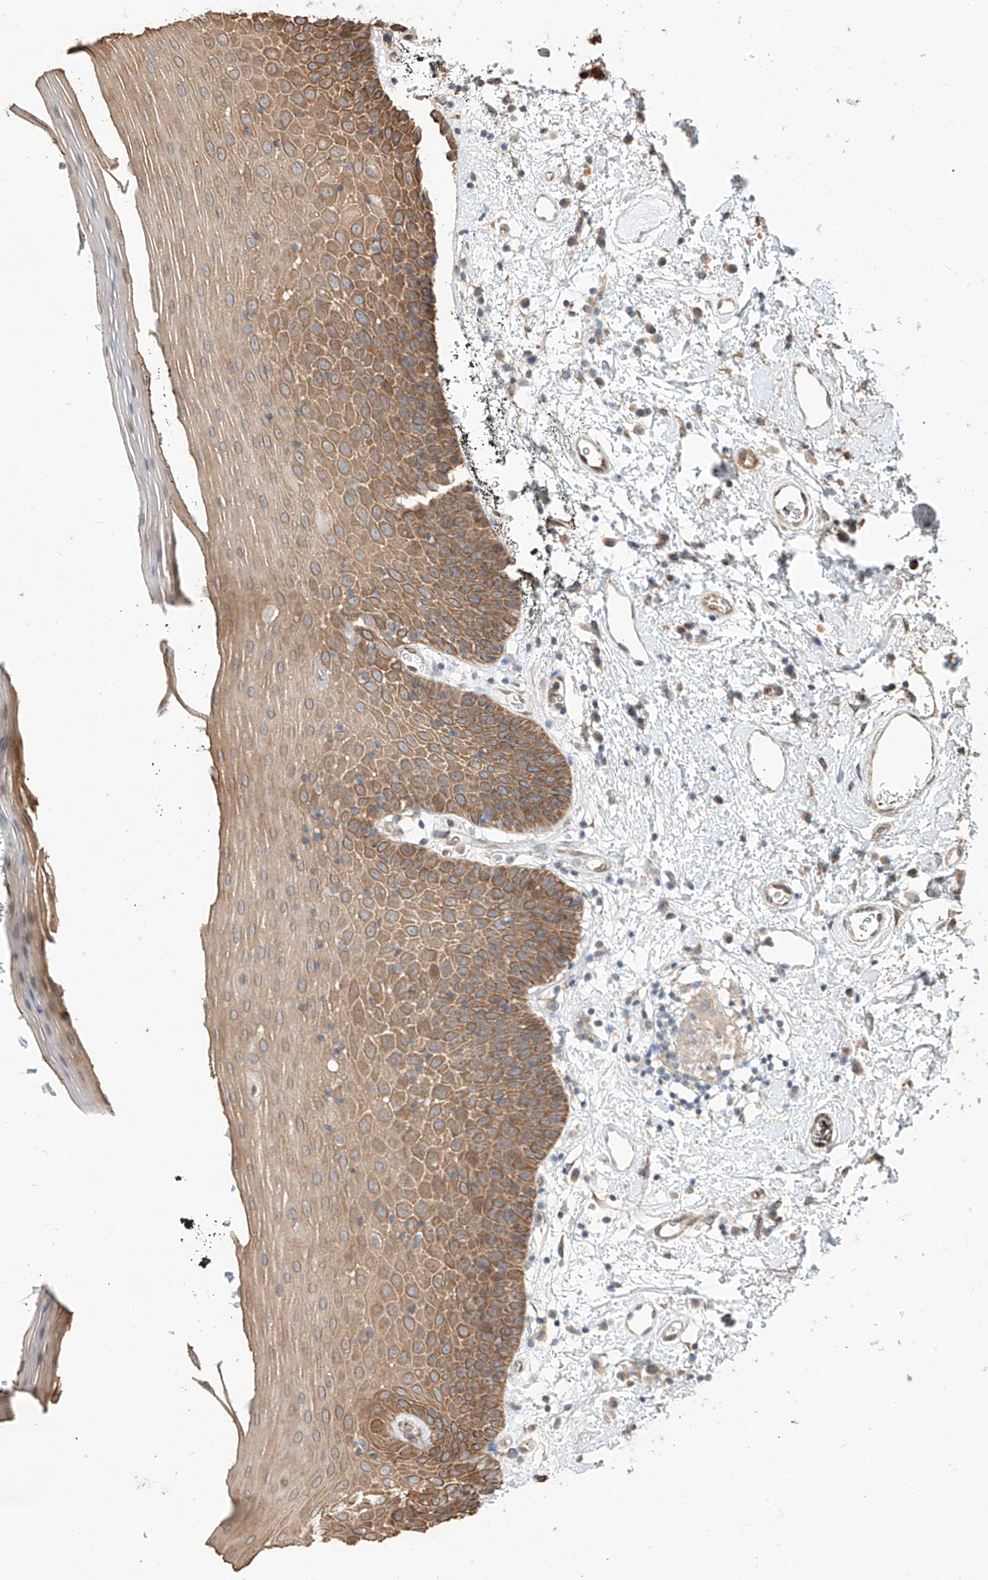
{"staining": {"intensity": "moderate", "quantity": ">75%", "location": "cytoplasmic/membranous"}, "tissue": "oral mucosa", "cell_type": "Squamous epithelial cells", "image_type": "normal", "snomed": [{"axis": "morphology", "description": "Normal tissue, NOS"}, {"axis": "topography", "description": "Oral tissue"}], "caption": "Protein analysis of normal oral mucosa displays moderate cytoplasmic/membranous positivity in about >75% of squamous epithelial cells. Using DAB (3,3'-diaminobenzidine) (brown) and hematoxylin (blue) stains, captured at high magnification using brightfield microscopy.", "gene": "CEP162", "patient": {"sex": "male", "age": 74}}